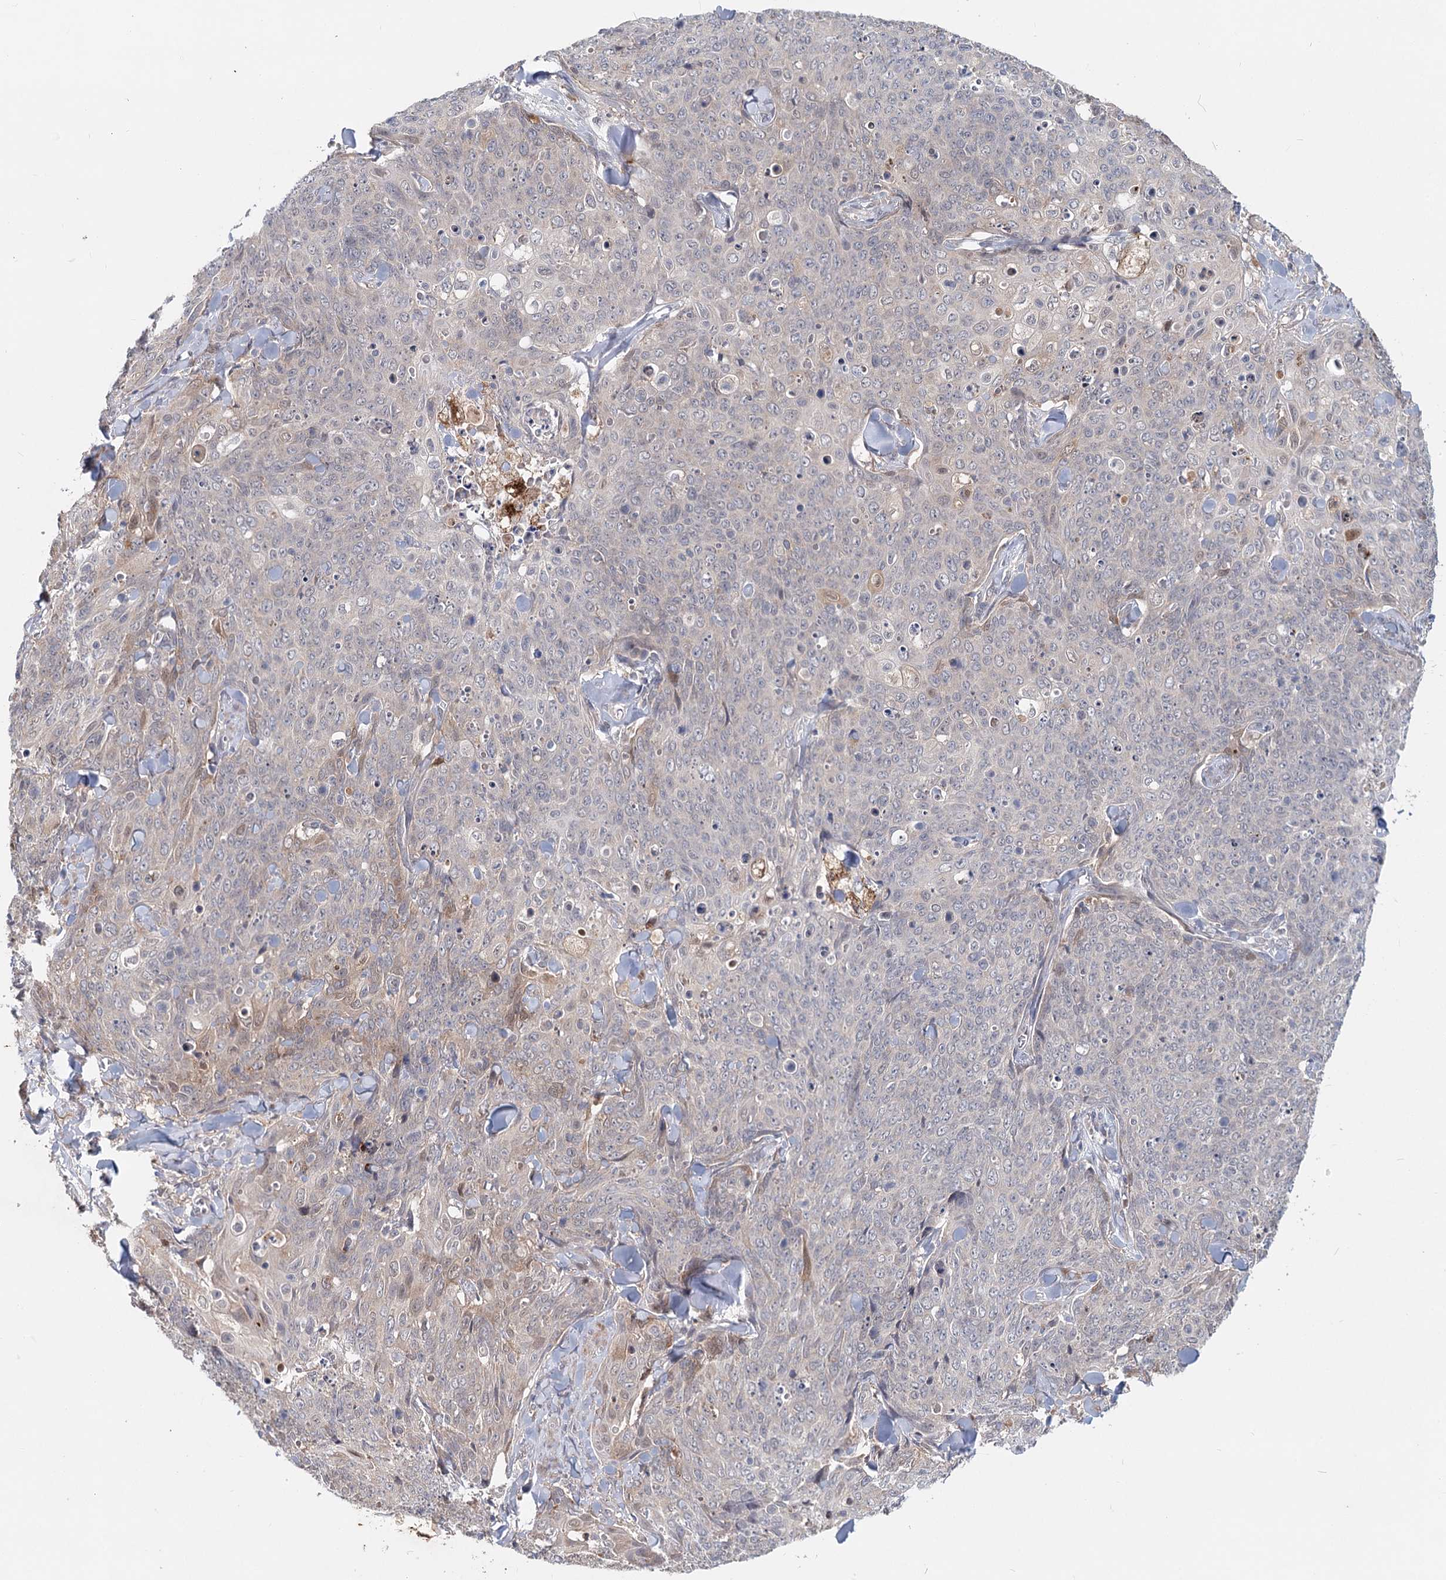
{"staining": {"intensity": "weak", "quantity": "<25%", "location": "cytoplasmic/membranous"}, "tissue": "skin cancer", "cell_type": "Tumor cells", "image_type": "cancer", "snomed": [{"axis": "morphology", "description": "Squamous cell carcinoma, NOS"}, {"axis": "topography", "description": "Skin"}, {"axis": "topography", "description": "Vulva"}], "caption": "IHC histopathology image of skin cancer stained for a protein (brown), which shows no expression in tumor cells.", "gene": "AP3B1", "patient": {"sex": "female", "age": 85}}